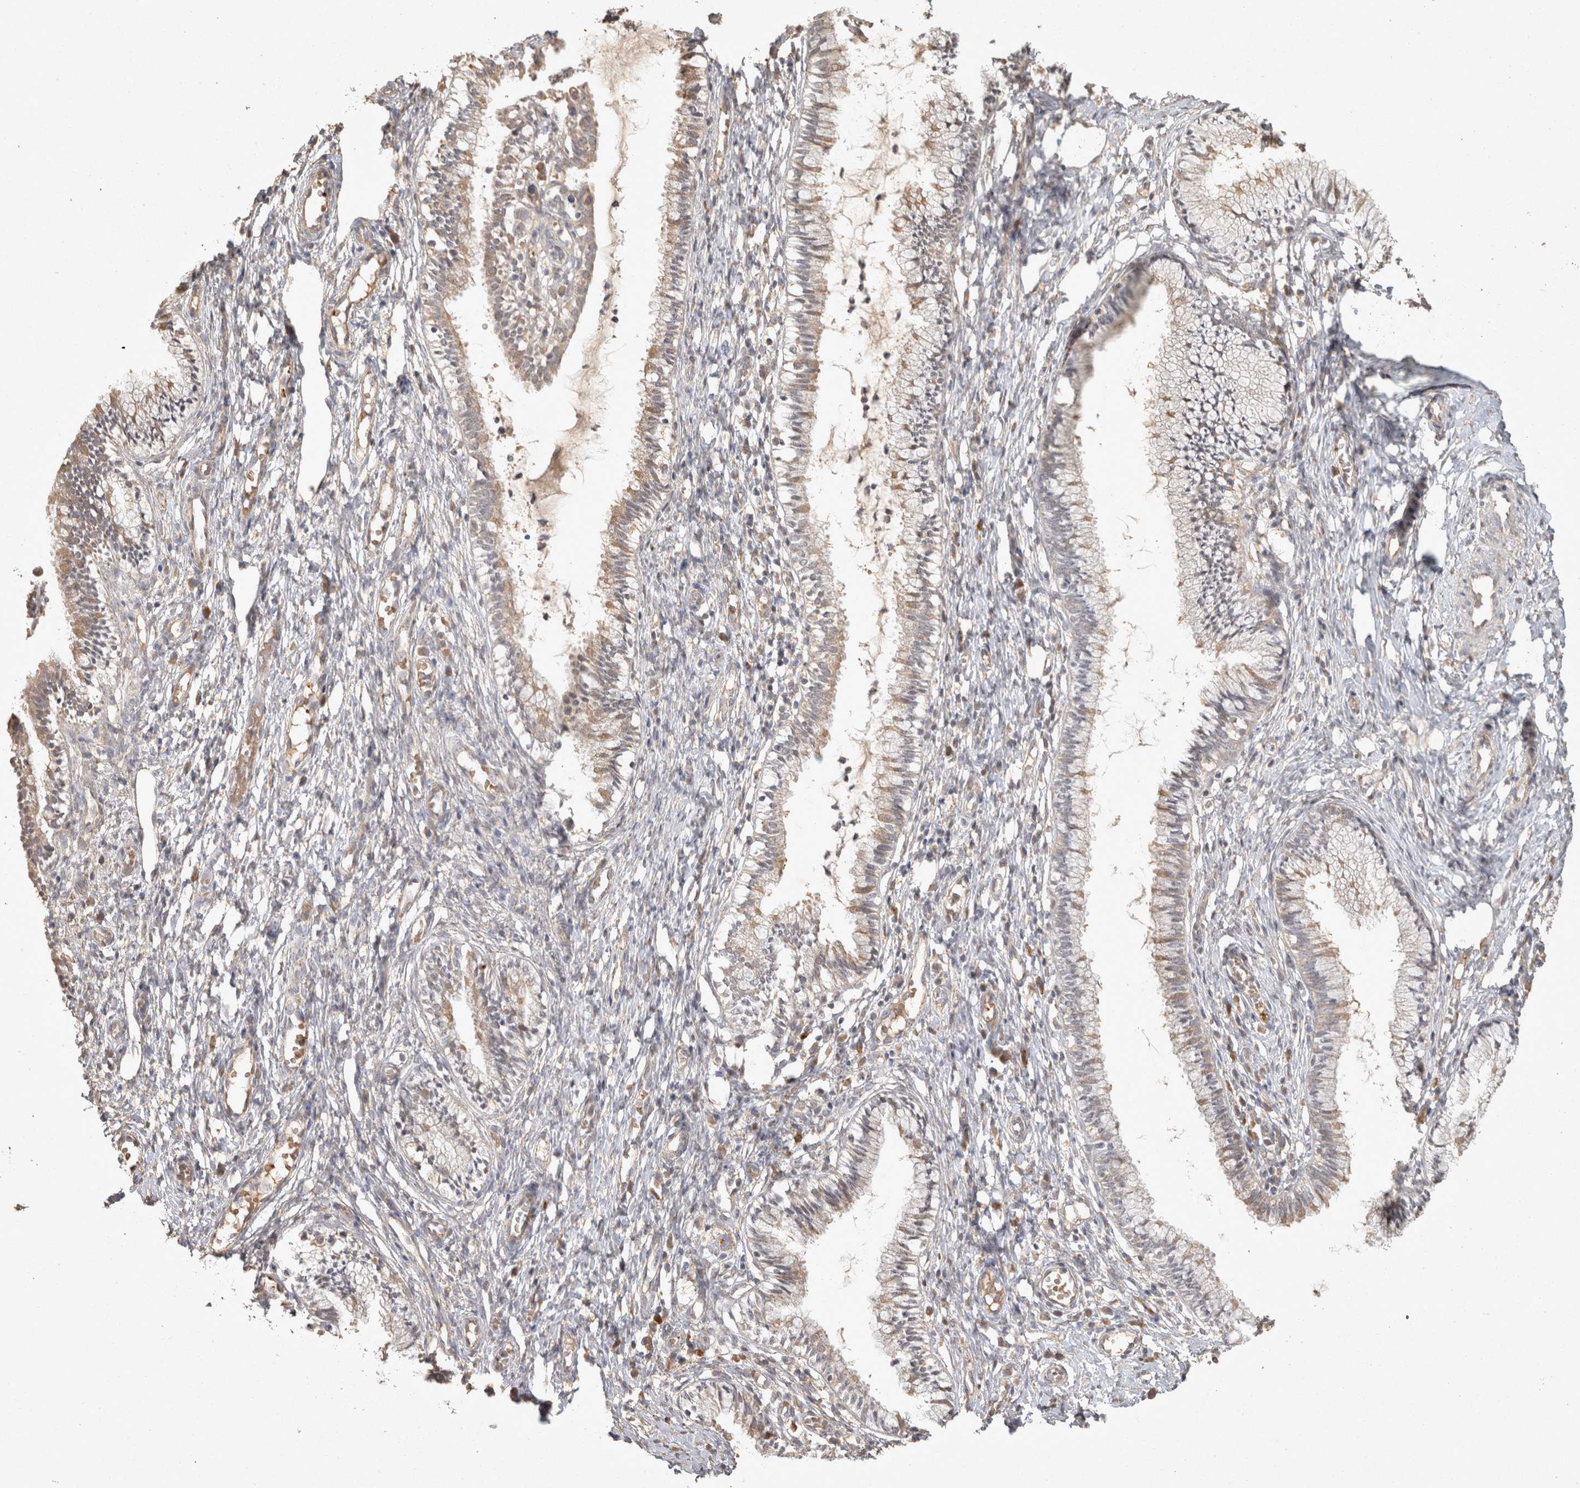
{"staining": {"intensity": "weak", "quantity": ">75%", "location": "cytoplasmic/membranous"}, "tissue": "cervix", "cell_type": "Glandular cells", "image_type": "normal", "snomed": [{"axis": "morphology", "description": "Normal tissue, NOS"}, {"axis": "topography", "description": "Cervix"}], "caption": "Immunohistochemistry (IHC) (DAB) staining of benign cervix shows weak cytoplasmic/membranous protein expression in approximately >75% of glandular cells.", "gene": "OSTN", "patient": {"sex": "female", "age": 27}}